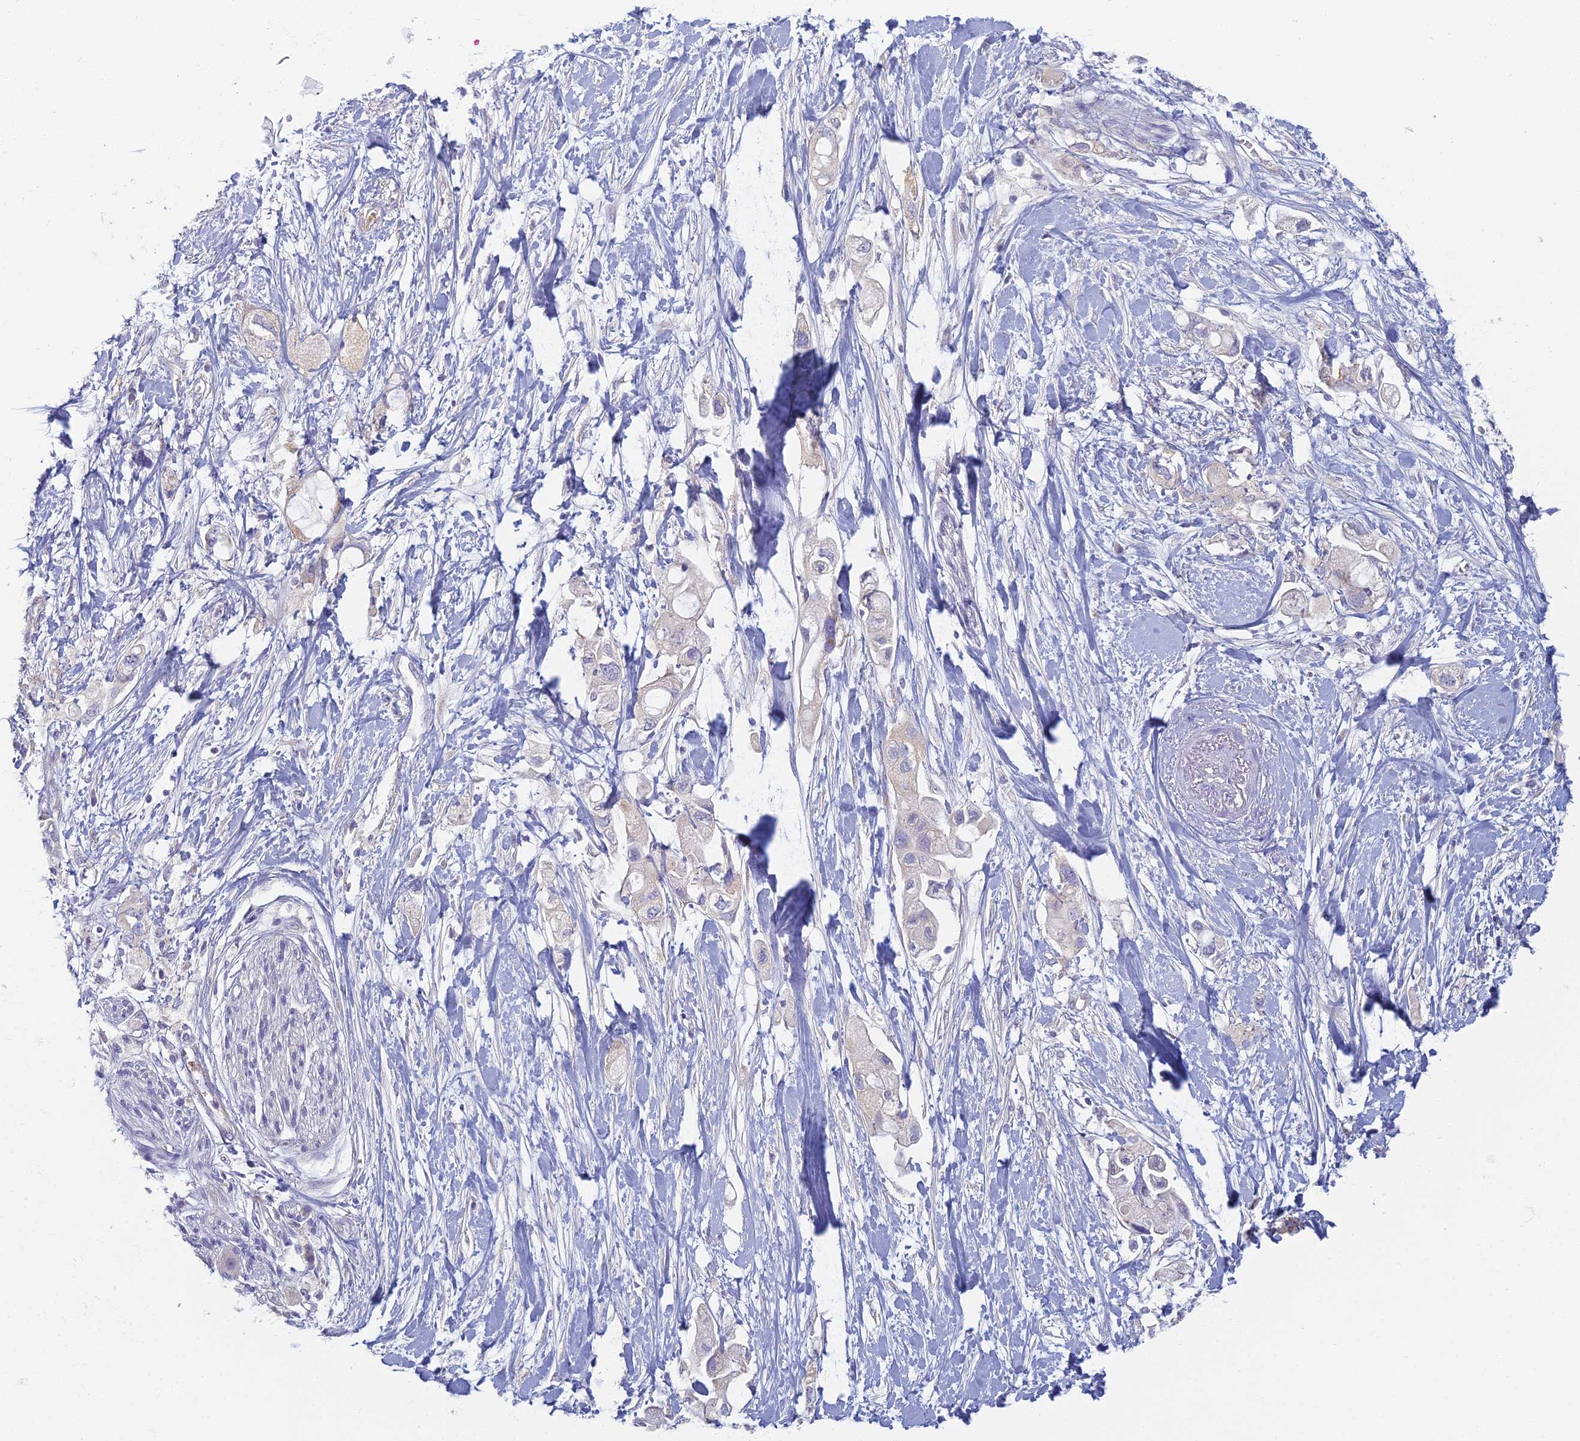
{"staining": {"intensity": "negative", "quantity": "none", "location": "none"}, "tissue": "pancreatic cancer", "cell_type": "Tumor cells", "image_type": "cancer", "snomed": [{"axis": "morphology", "description": "Adenocarcinoma, NOS"}, {"axis": "topography", "description": "Pancreas"}], "caption": "High power microscopy micrograph of an immunohistochemistry (IHC) micrograph of pancreatic adenocarcinoma, revealing no significant expression in tumor cells. (DAB immunohistochemistry (IHC), high magnification).", "gene": "PROX2", "patient": {"sex": "female", "age": 56}}